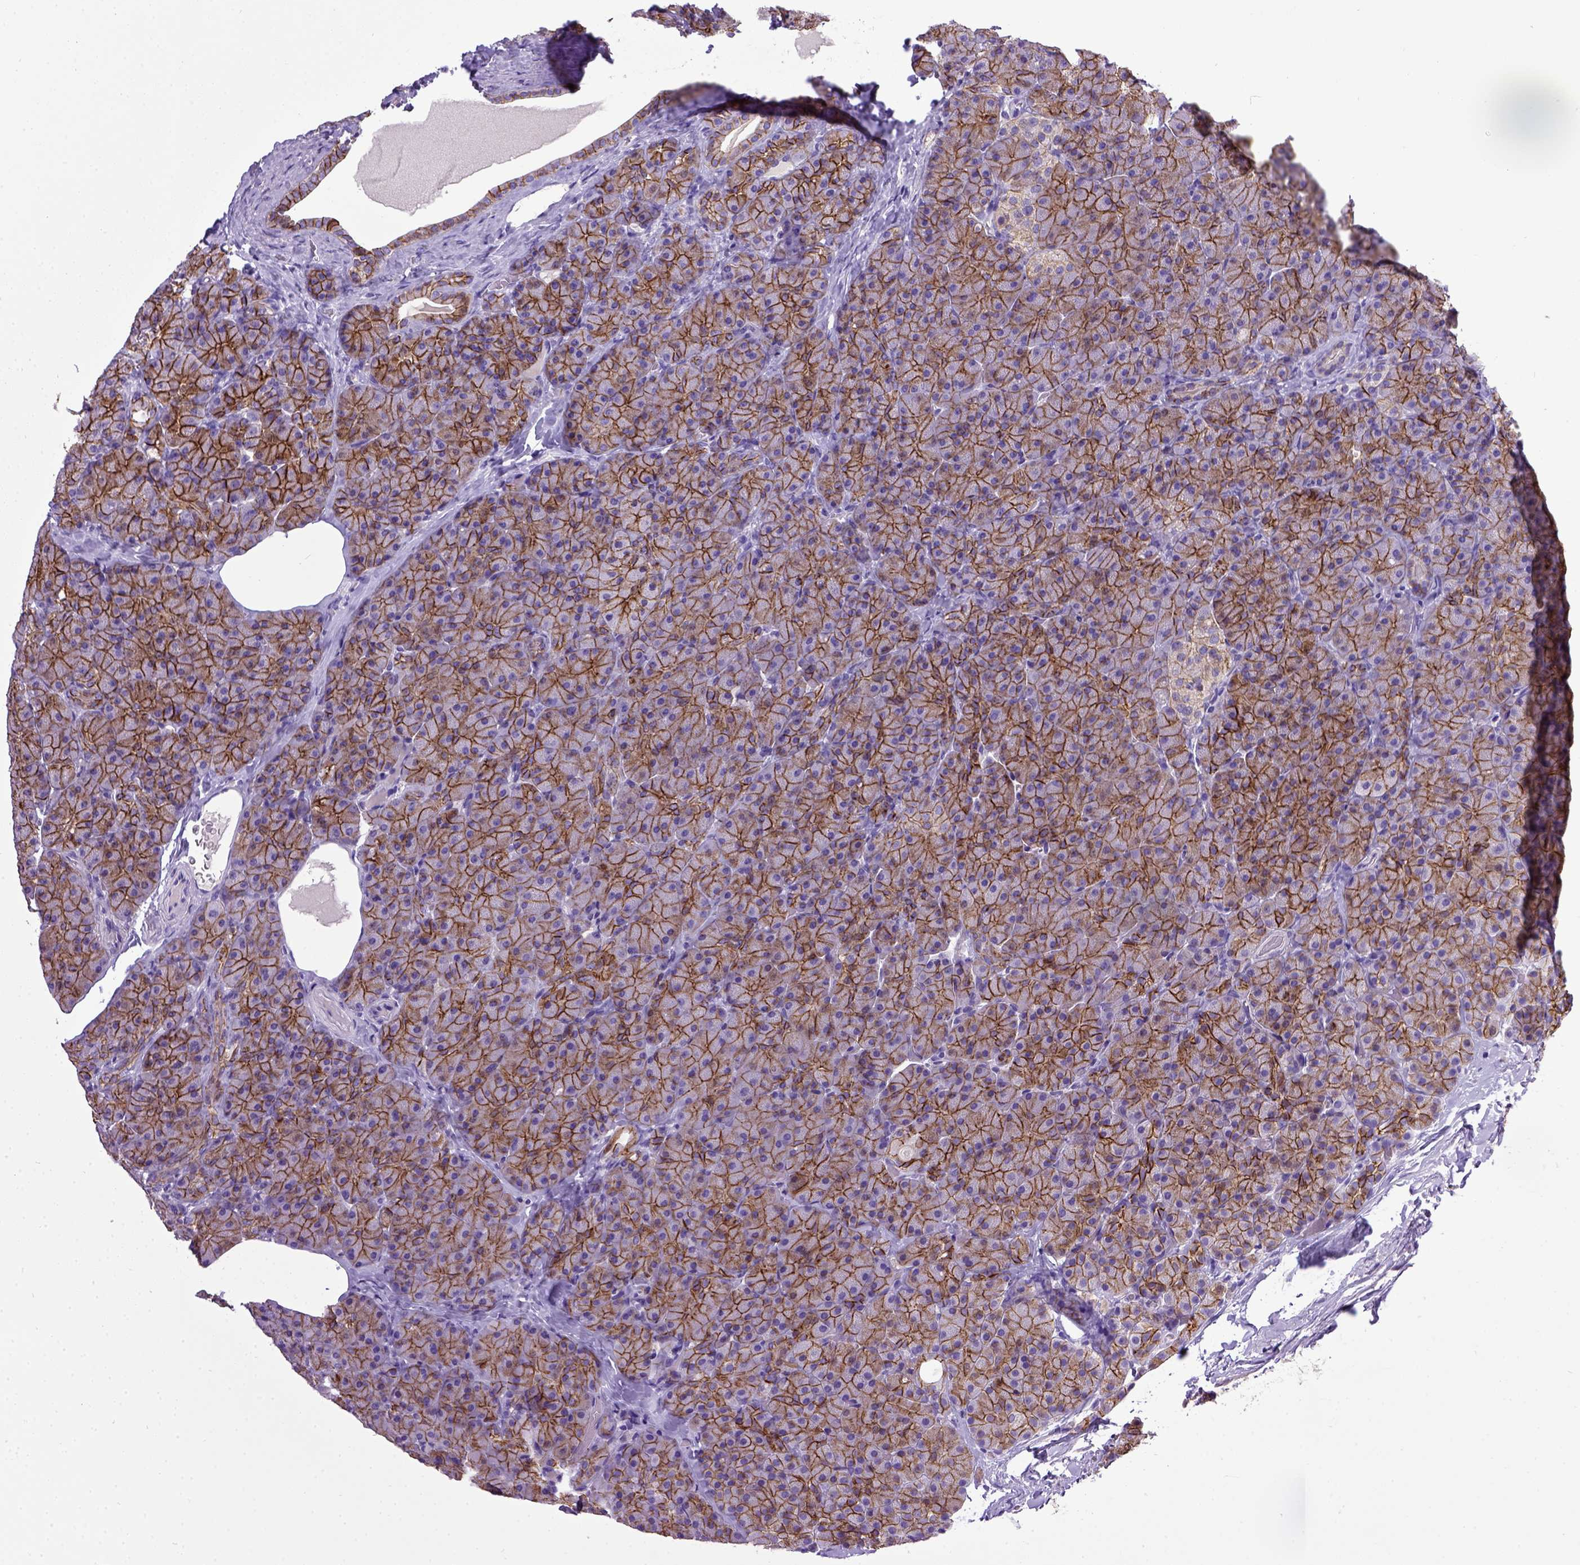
{"staining": {"intensity": "strong", "quantity": "25%-75%", "location": "cytoplasmic/membranous"}, "tissue": "pancreas", "cell_type": "Exocrine glandular cells", "image_type": "normal", "snomed": [{"axis": "morphology", "description": "Normal tissue, NOS"}, {"axis": "topography", "description": "Pancreas"}], "caption": "Pancreas stained with IHC demonstrates strong cytoplasmic/membranous staining in about 25%-75% of exocrine glandular cells. The protein is shown in brown color, while the nuclei are stained blue.", "gene": "CDH1", "patient": {"sex": "male", "age": 57}}